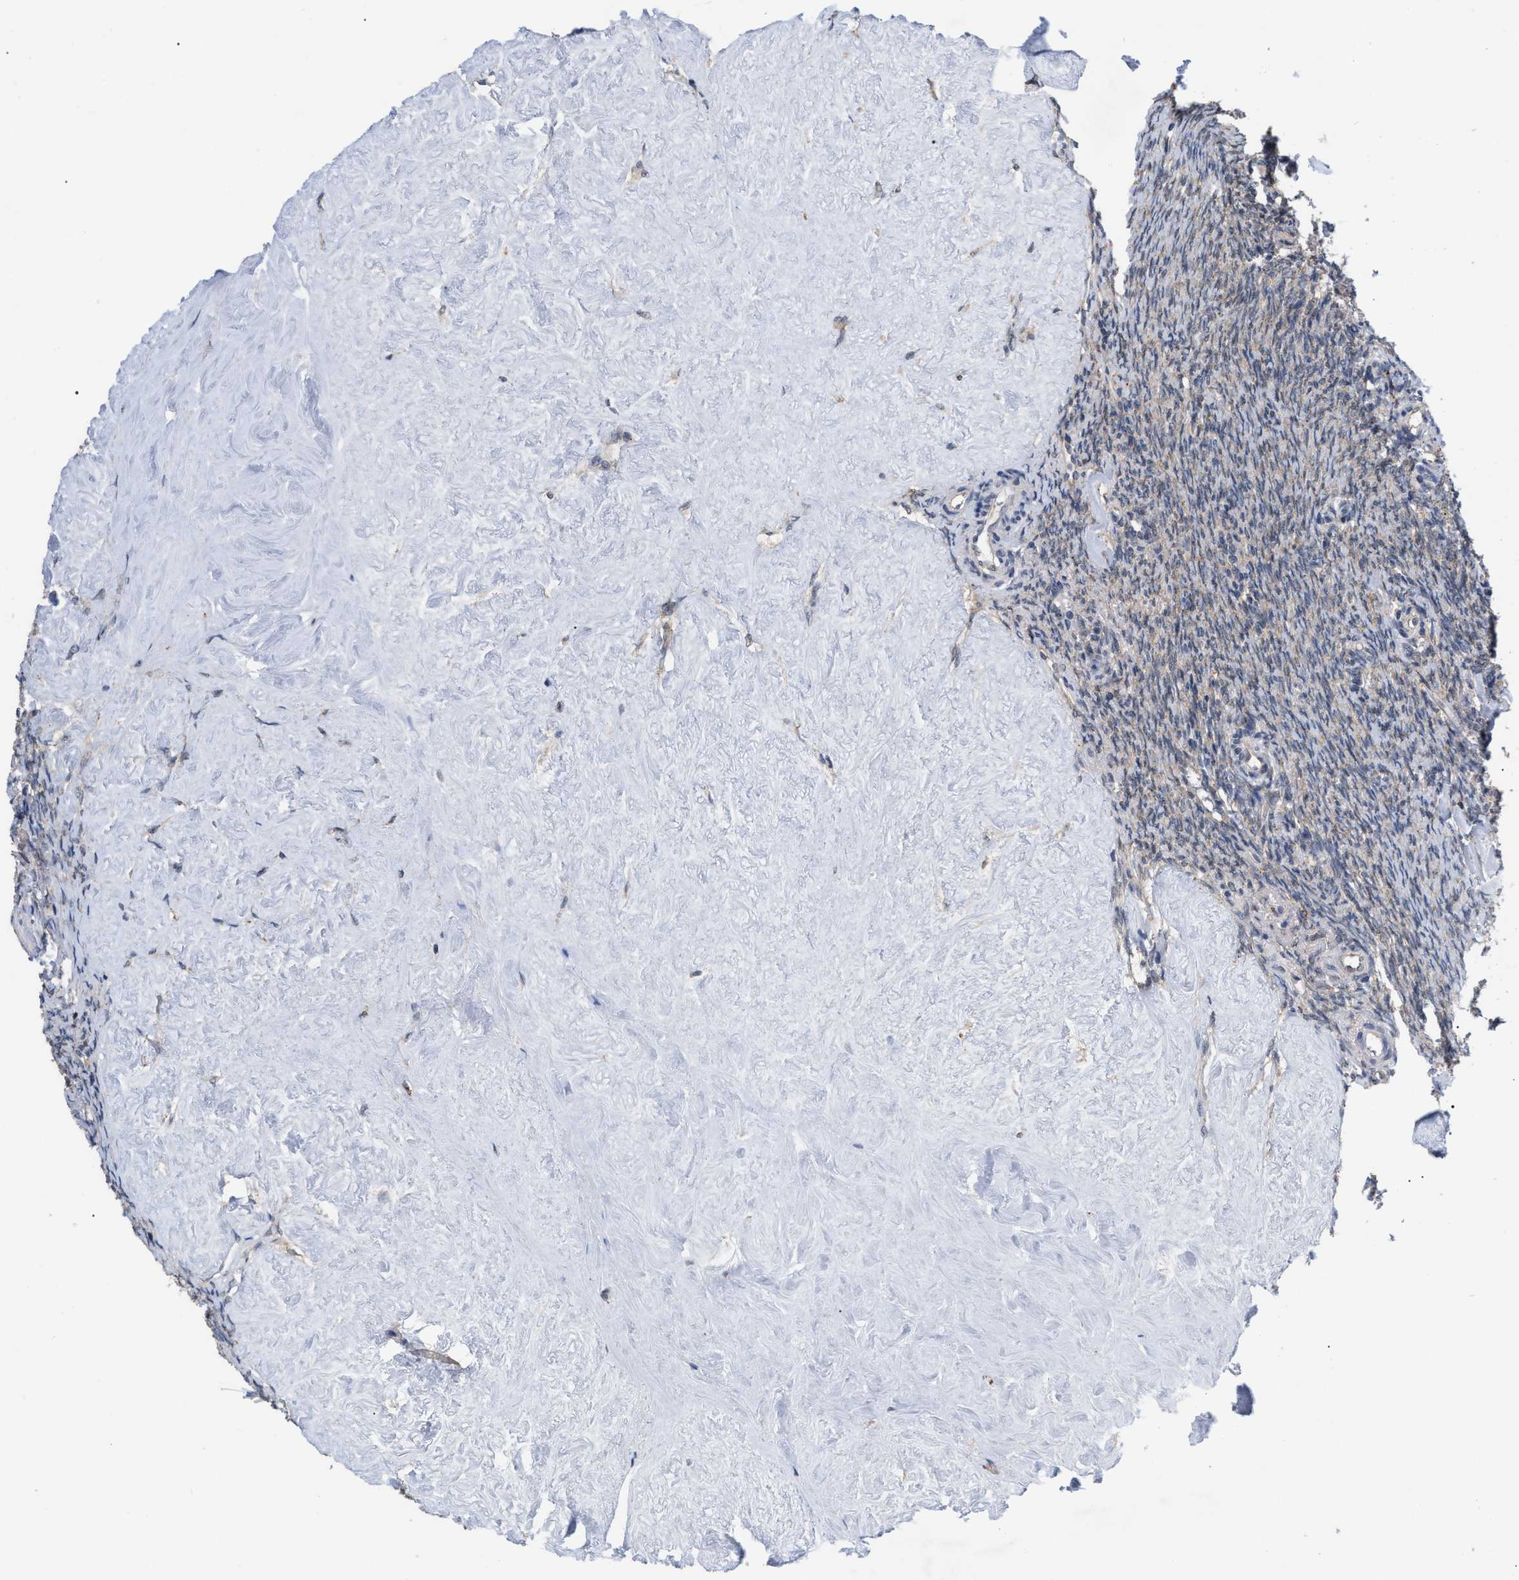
{"staining": {"intensity": "moderate", "quantity": ">75%", "location": "cytoplasmic/membranous,nuclear"}, "tissue": "ovary", "cell_type": "Follicle cells", "image_type": "normal", "snomed": [{"axis": "morphology", "description": "Normal tissue, NOS"}, {"axis": "topography", "description": "Ovary"}], "caption": "The micrograph demonstrates immunohistochemical staining of benign ovary. There is moderate cytoplasmic/membranous,nuclear staining is identified in about >75% of follicle cells.", "gene": "UPF1", "patient": {"sex": "female", "age": 41}}